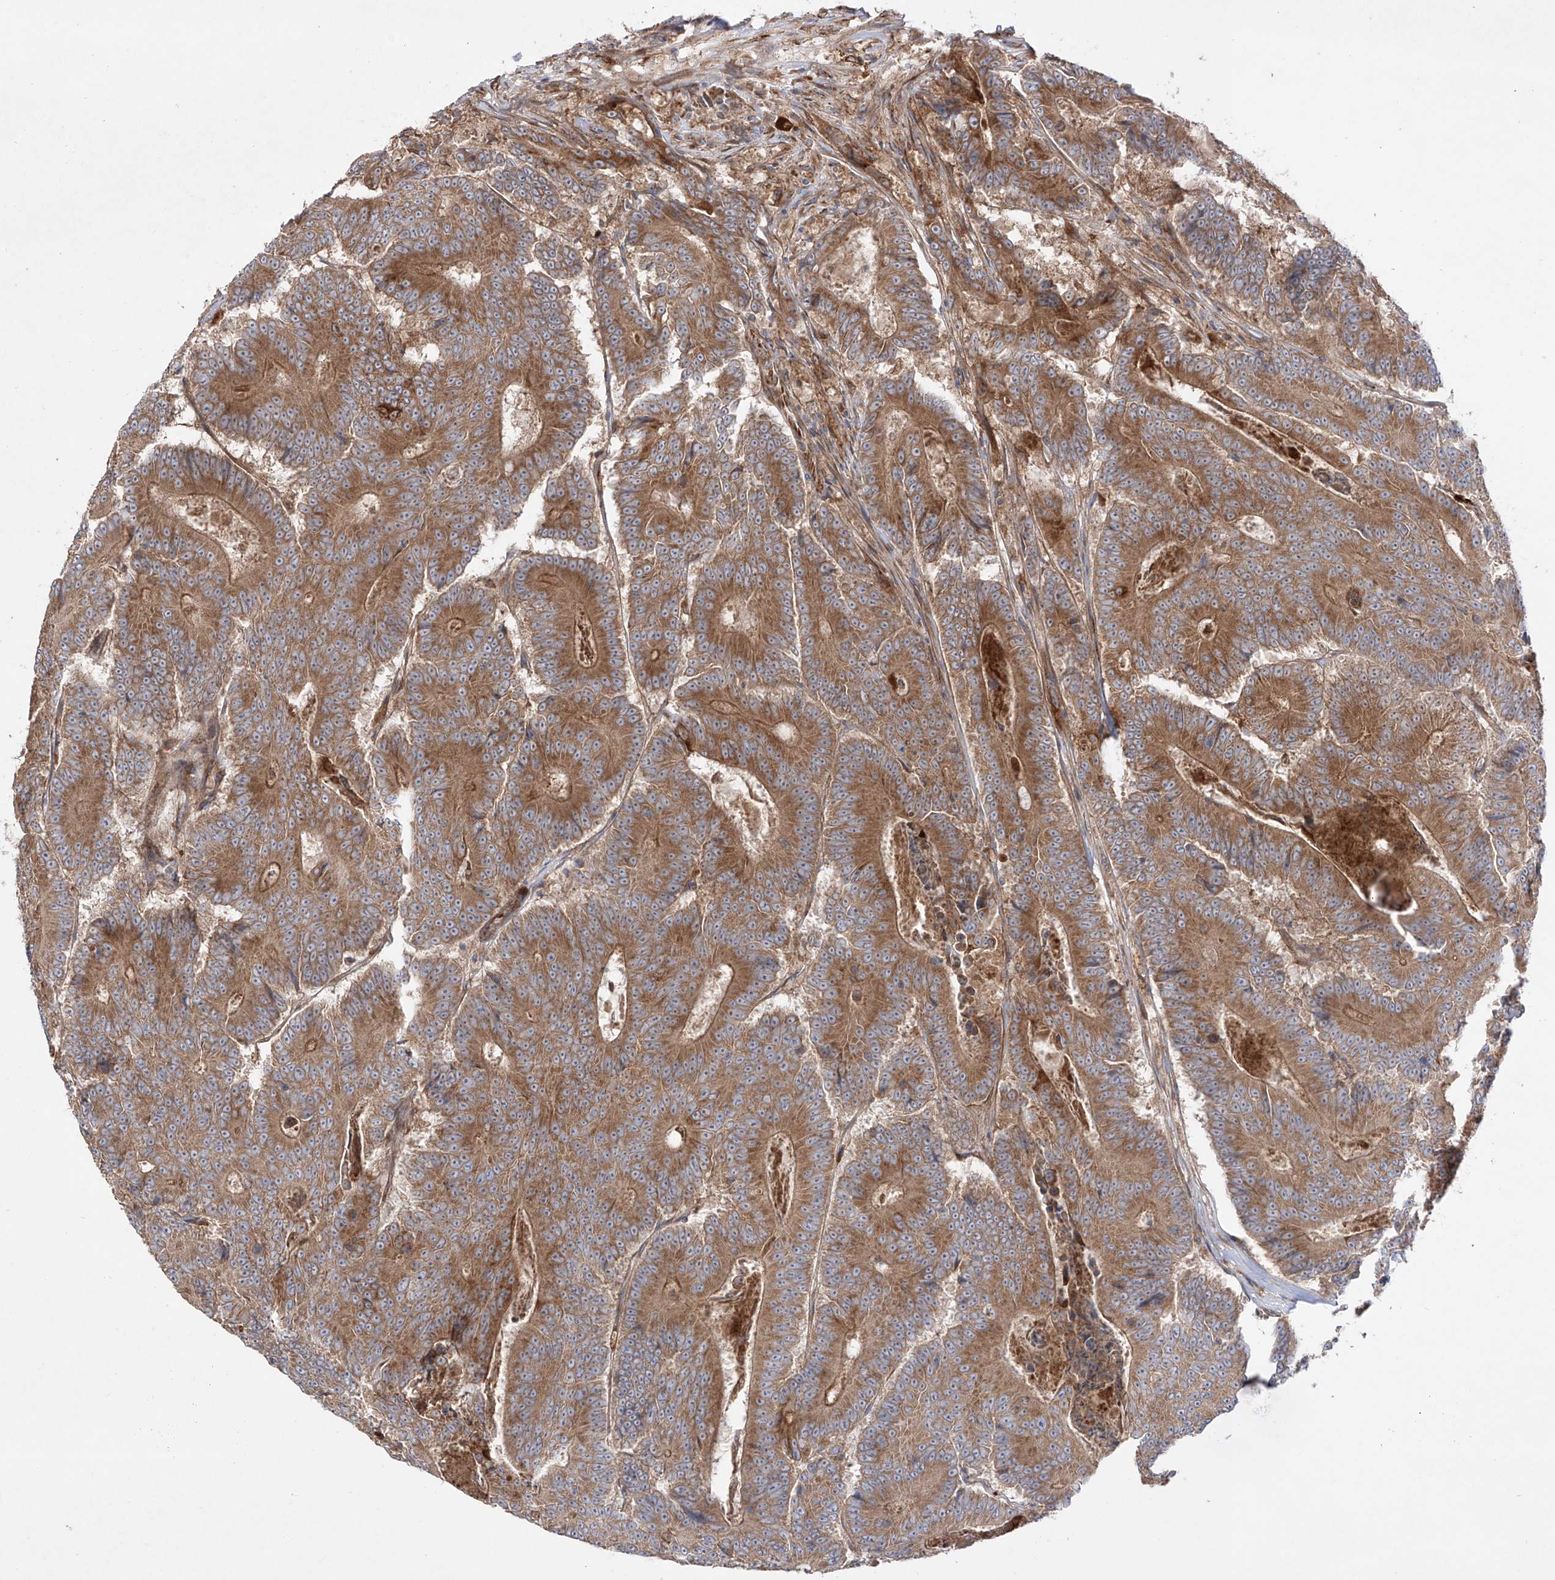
{"staining": {"intensity": "moderate", "quantity": ">75%", "location": "cytoplasmic/membranous"}, "tissue": "colorectal cancer", "cell_type": "Tumor cells", "image_type": "cancer", "snomed": [{"axis": "morphology", "description": "Adenocarcinoma, NOS"}, {"axis": "topography", "description": "Colon"}], "caption": "Immunohistochemistry (IHC) micrograph of adenocarcinoma (colorectal) stained for a protein (brown), which displays medium levels of moderate cytoplasmic/membranous staining in approximately >75% of tumor cells.", "gene": "YKT6", "patient": {"sex": "male", "age": 83}}